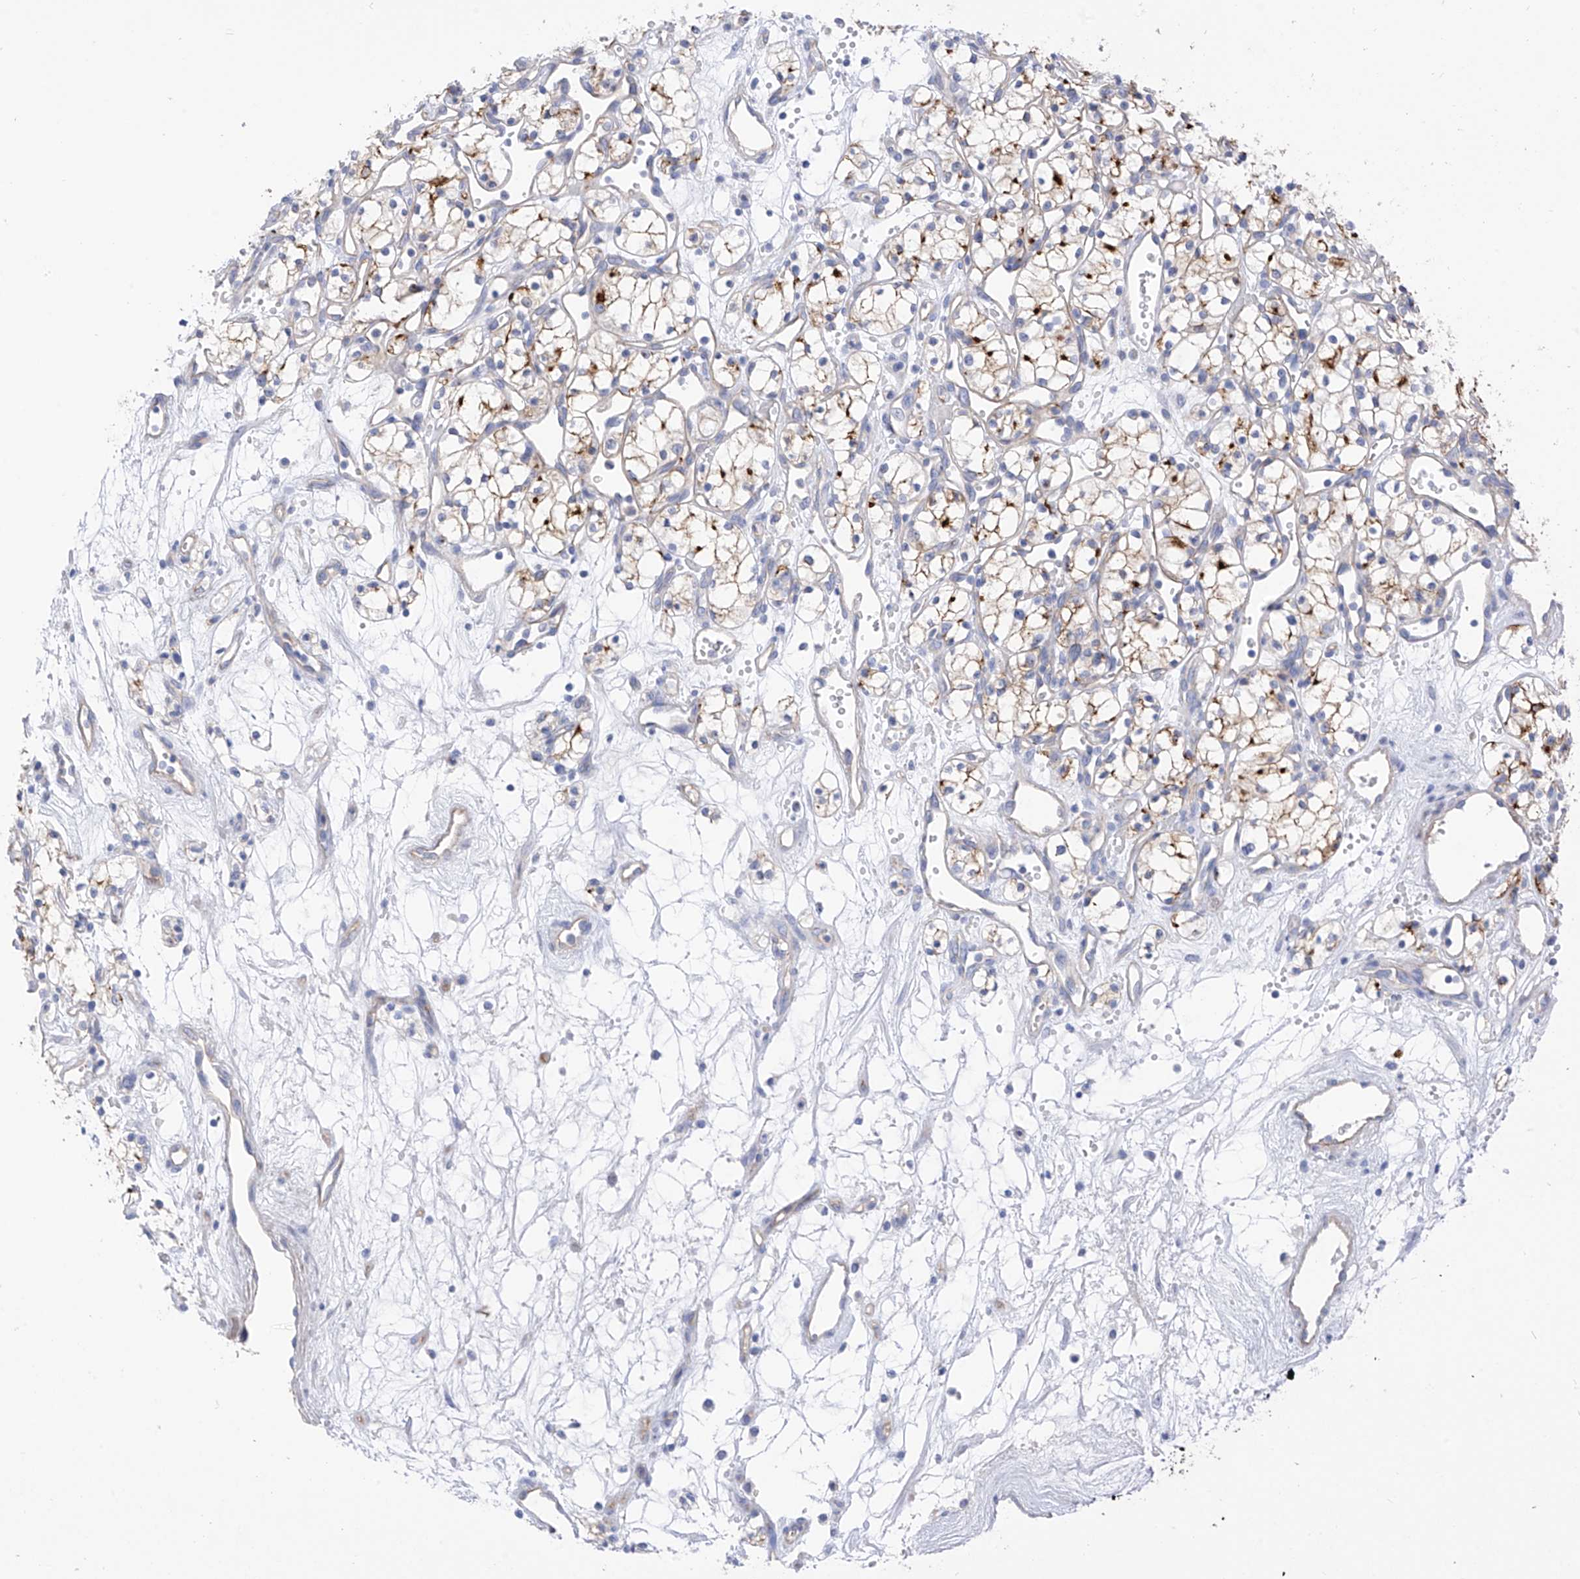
{"staining": {"intensity": "moderate", "quantity": "25%-75%", "location": "cytoplasmic/membranous"}, "tissue": "renal cancer", "cell_type": "Tumor cells", "image_type": "cancer", "snomed": [{"axis": "morphology", "description": "Adenocarcinoma, NOS"}, {"axis": "topography", "description": "Kidney"}], "caption": "Renal cancer (adenocarcinoma) stained for a protein demonstrates moderate cytoplasmic/membranous positivity in tumor cells.", "gene": "ITGA9", "patient": {"sex": "male", "age": 59}}